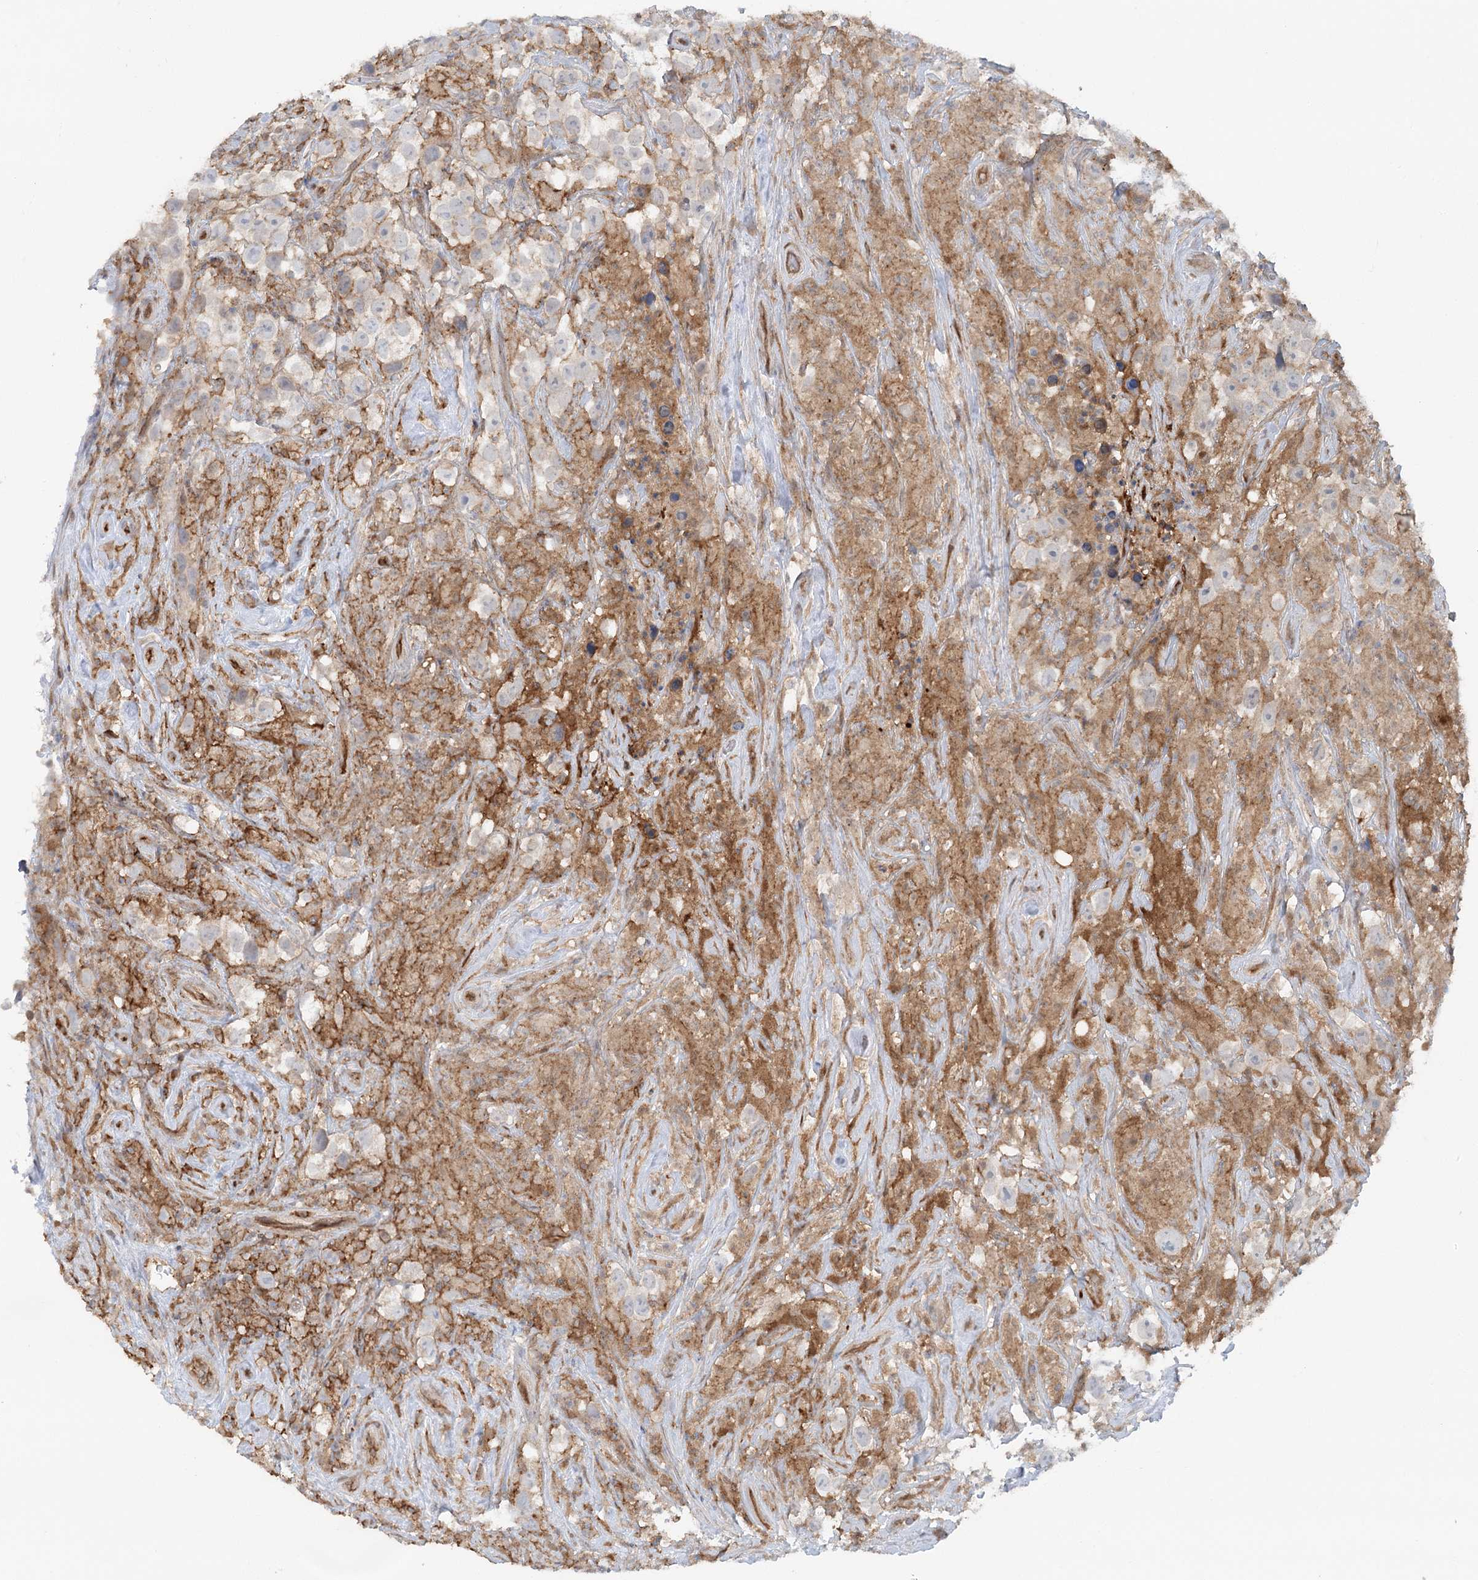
{"staining": {"intensity": "weak", "quantity": "<25%", "location": "cytoplasmic/membranous"}, "tissue": "testis cancer", "cell_type": "Tumor cells", "image_type": "cancer", "snomed": [{"axis": "morphology", "description": "Seminoma, NOS"}, {"axis": "topography", "description": "Testis"}], "caption": "A high-resolution histopathology image shows IHC staining of testis cancer, which demonstrates no significant staining in tumor cells.", "gene": "GBE1", "patient": {"sex": "male", "age": 49}}